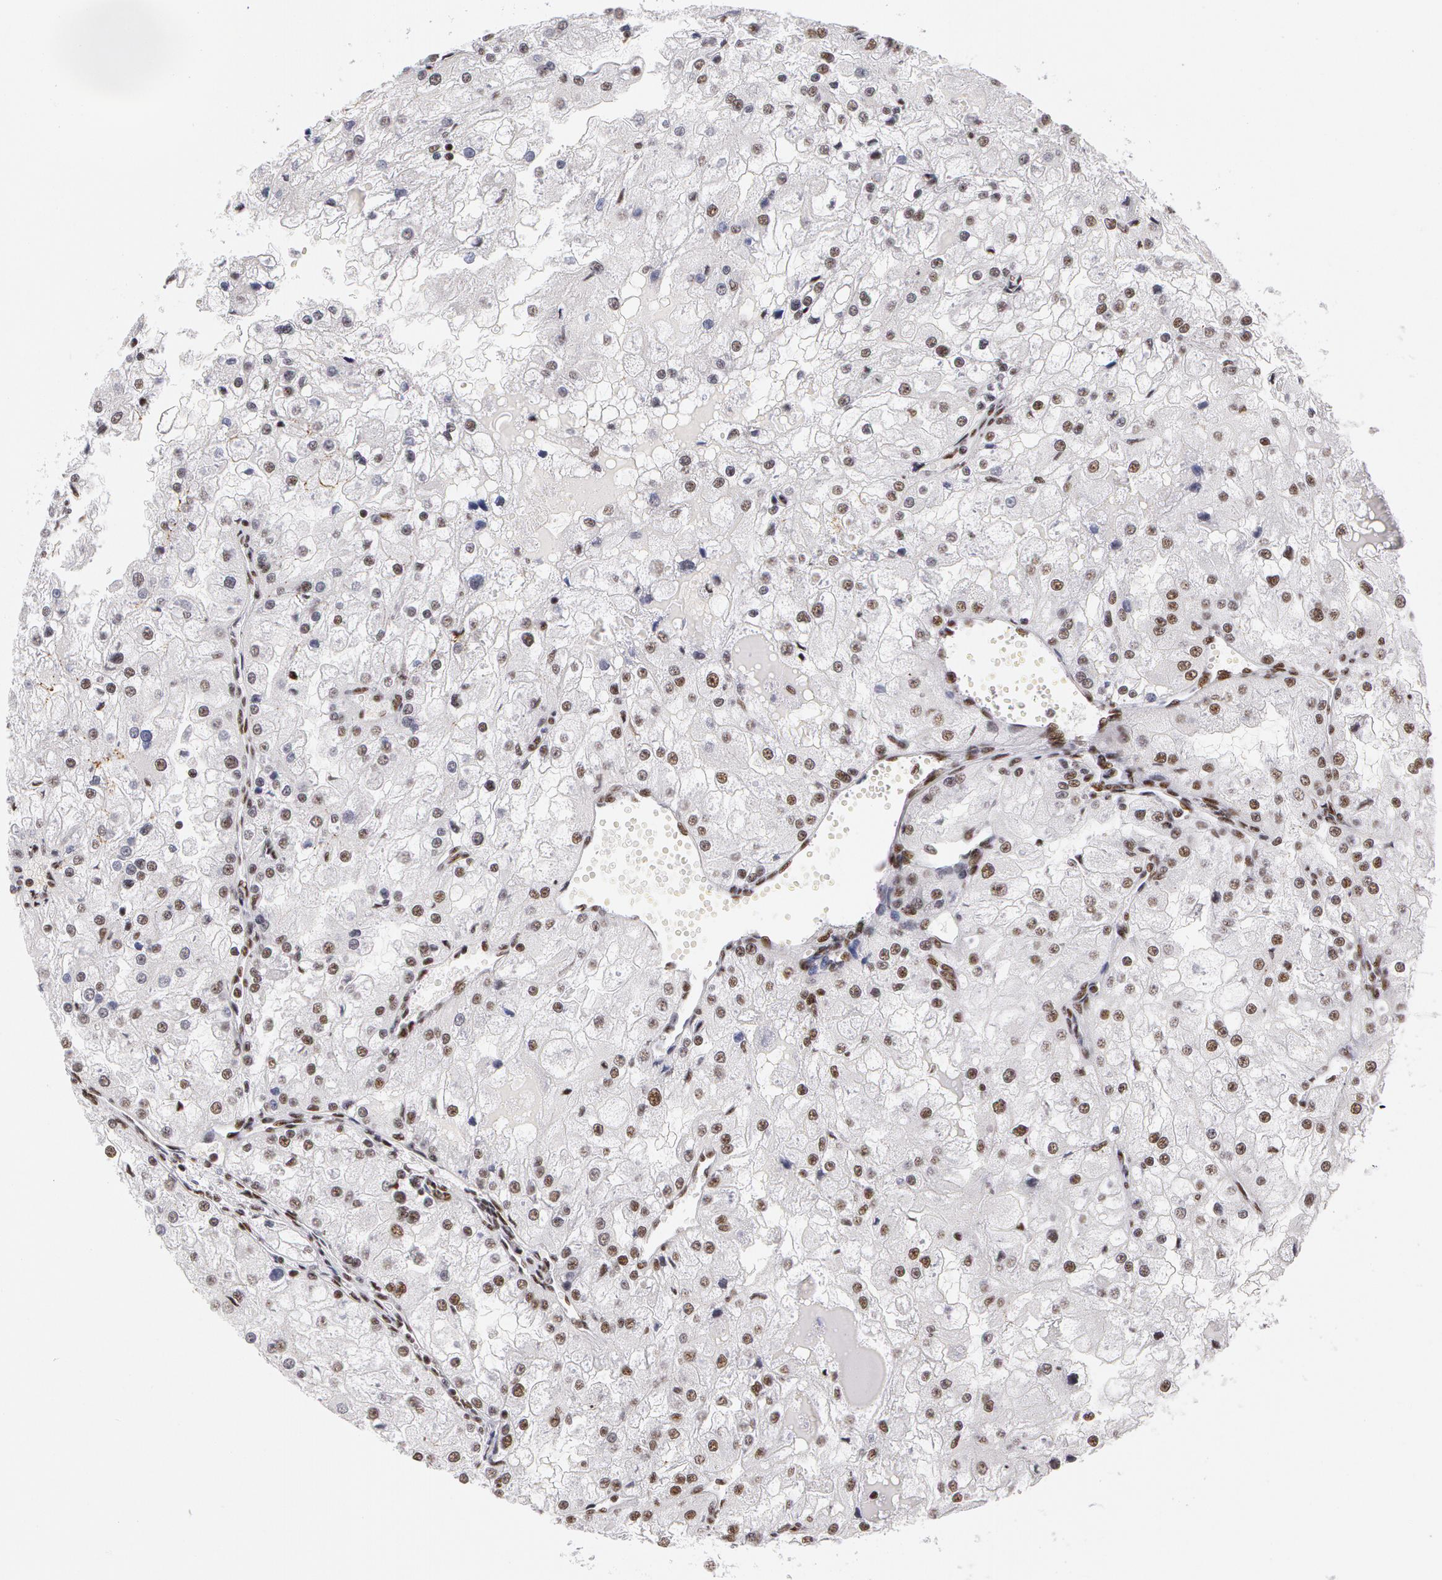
{"staining": {"intensity": "weak", "quantity": "25%-75%", "location": "nuclear"}, "tissue": "renal cancer", "cell_type": "Tumor cells", "image_type": "cancer", "snomed": [{"axis": "morphology", "description": "Adenocarcinoma, NOS"}, {"axis": "topography", "description": "Kidney"}], "caption": "Protein staining by immunohistochemistry (IHC) displays weak nuclear expression in about 25%-75% of tumor cells in adenocarcinoma (renal).", "gene": "PNN", "patient": {"sex": "female", "age": 74}}